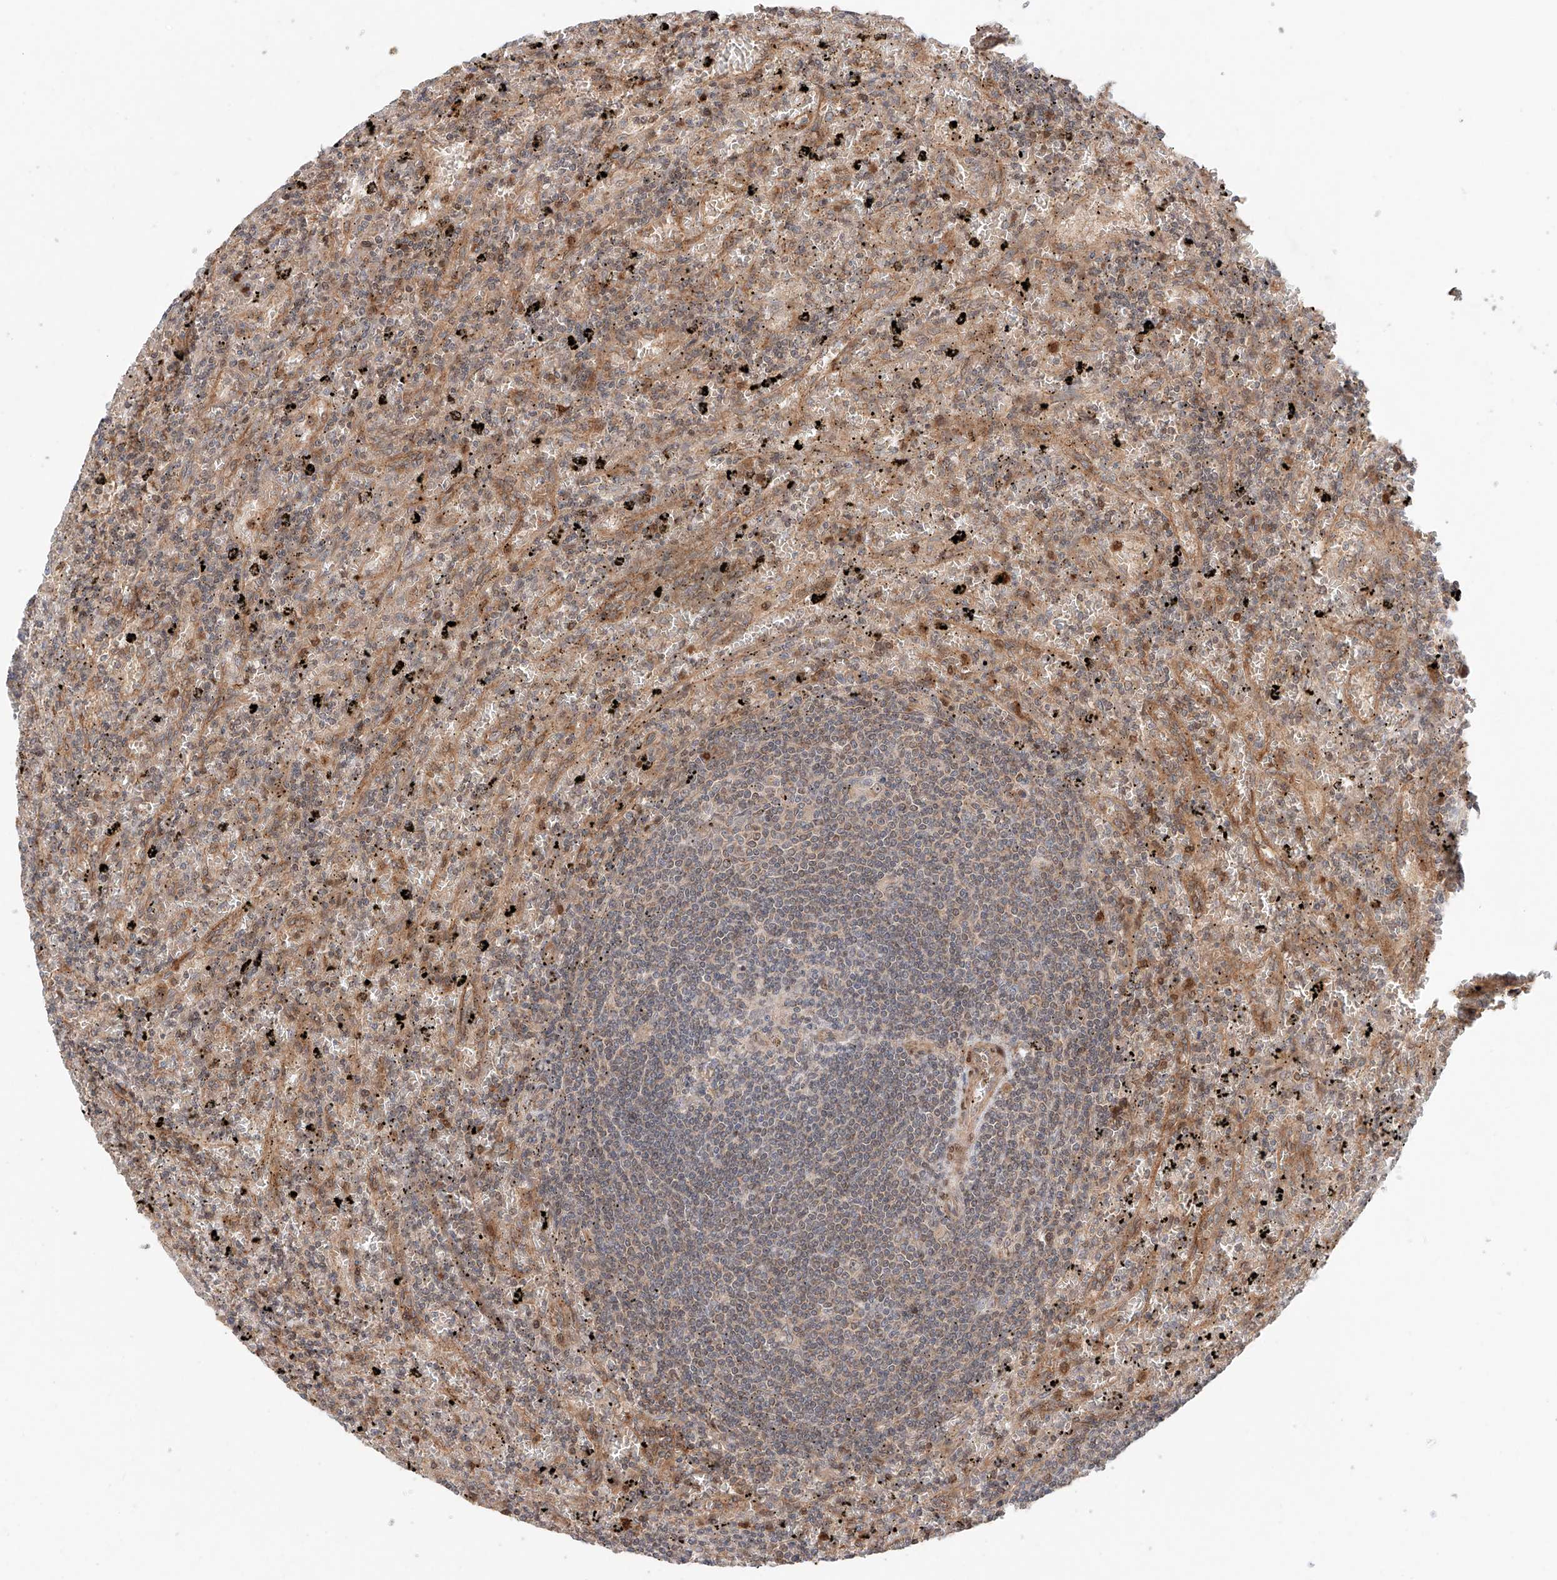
{"staining": {"intensity": "weak", "quantity": "<25%", "location": "cytoplasmic/membranous"}, "tissue": "lymphoma", "cell_type": "Tumor cells", "image_type": "cancer", "snomed": [{"axis": "morphology", "description": "Malignant lymphoma, non-Hodgkin's type, Low grade"}, {"axis": "topography", "description": "Spleen"}], "caption": "IHC image of neoplastic tissue: human lymphoma stained with DAB exhibits no significant protein positivity in tumor cells.", "gene": "IGSF22", "patient": {"sex": "male", "age": 76}}